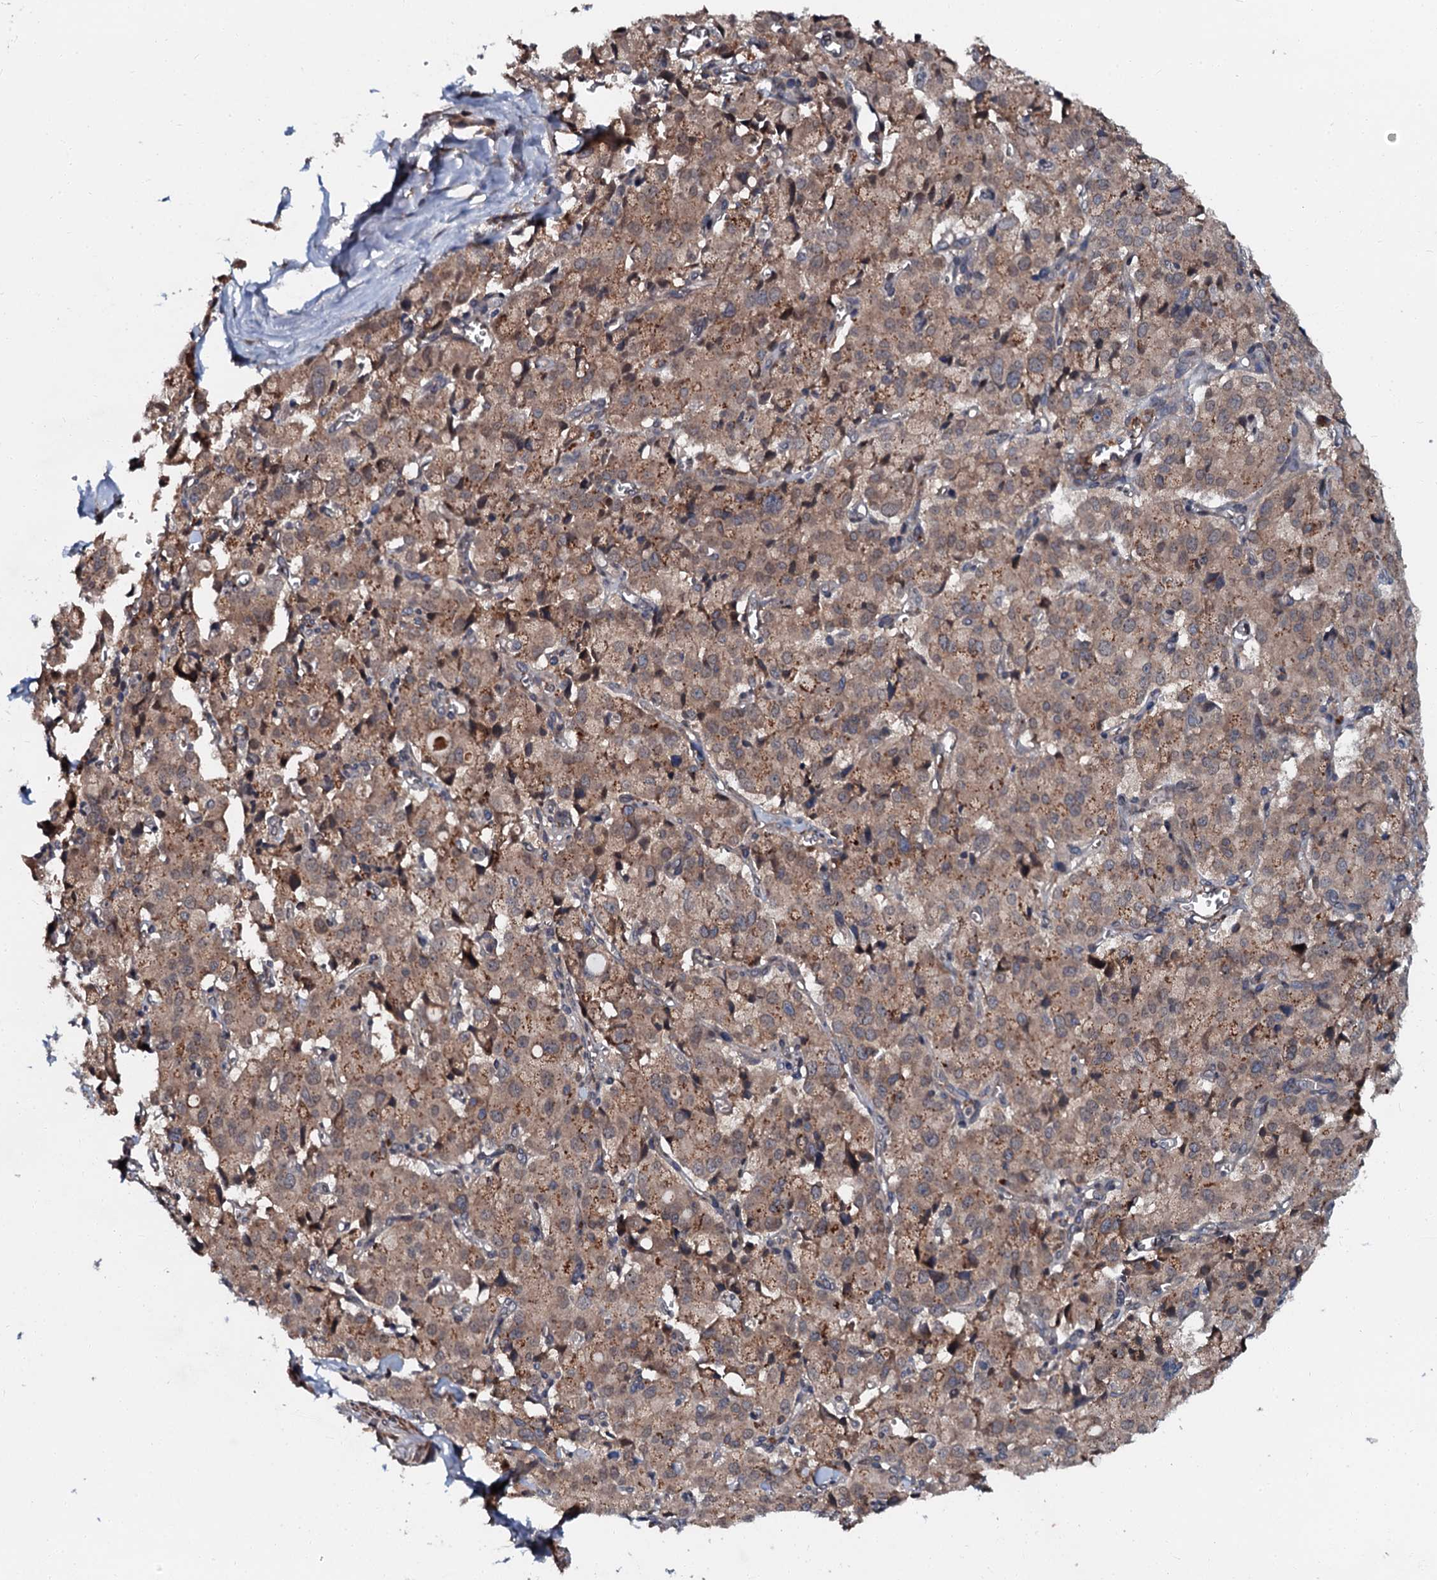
{"staining": {"intensity": "weak", "quantity": ">75%", "location": "cytoplasmic/membranous"}, "tissue": "pancreatic cancer", "cell_type": "Tumor cells", "image_type": "cancer", "snomed": [{"axis": "morphology", "description": "Adenocarcinoma, NOS"}, {"axis": "topography", "description": "Pancreas"}], "caption": "Pancreatic adenocarcinoma stained with immunohistochemistry (IHC) shows weak cytoplasmic/membranous staining in approximately >75% of tumor cells.", "gene": "N4BP1", "patient": {"sex": "male", "age": 65}}